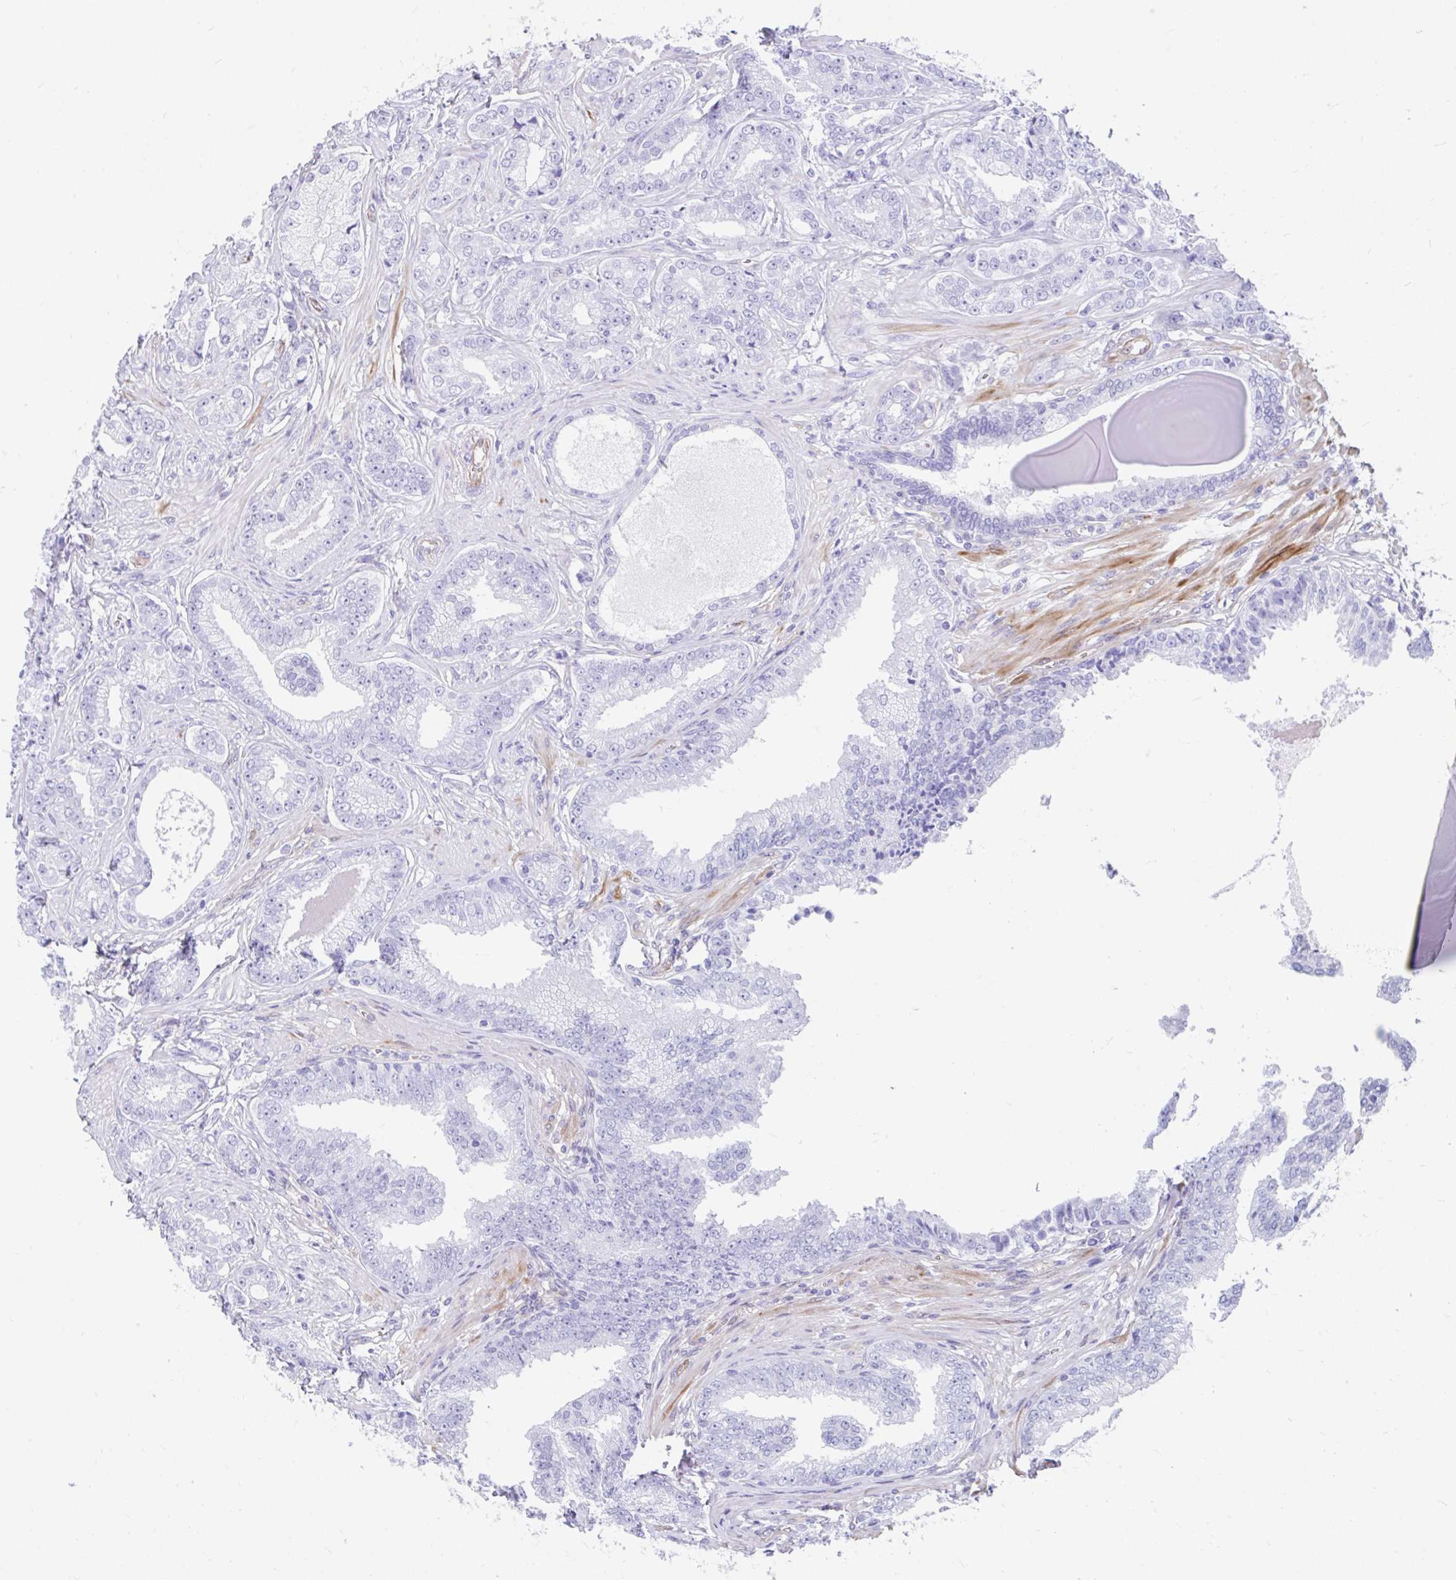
{"staining": {"intensity": "negative", "quantity": "none", "location": "none"}, "tissue": "prostate cancer", "cell_type": "Tumor cells", "image_type": "cancer", "snomed": [{"axis": "morphology", "description": "Adenocarcinoma, Low grade"}, {"axis": "topography", "description": "Prostate"}], "caption": "Protein analysis of low-grade adenocarcinoma (prostate) demonstrates no significant expression in tumor cells. (Immunohistochemistry, brightfield microscopy, high magnification).", "gene": "FAM107A", "patient": {"sex": "male", "age": 61}}